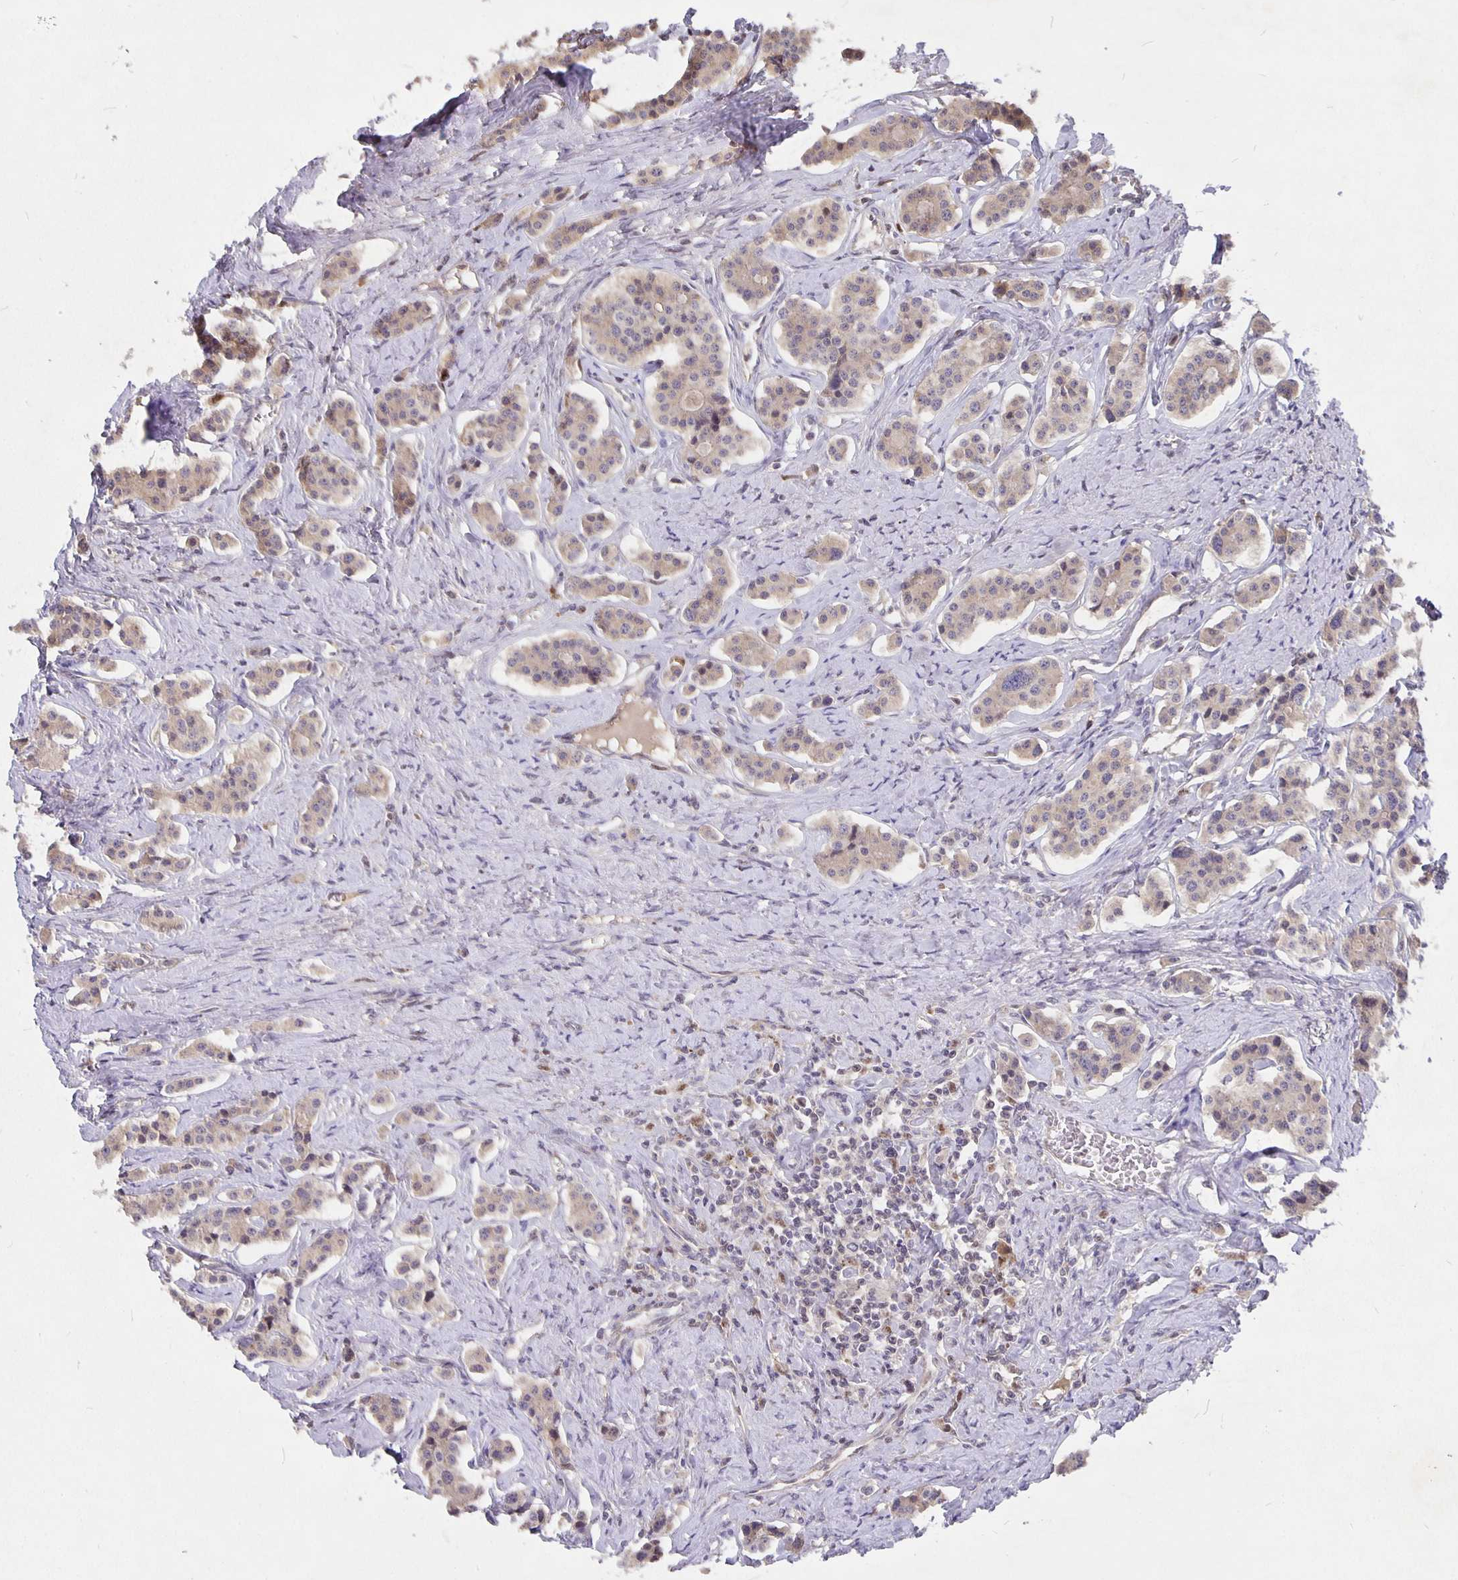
{"staining": {"intensity": "weak", "quantity": ">75%", "location": "cytoplasmic/membranous"}, "tissue": "carcinoid", "cell_type": "Tumor cells", "image_type": "cancer", "snomed": [{"axis": "morphology", "description": "Carcinoid, malignant, NOS"}, {"axis": "topography", "description": "Small intestine"}], "caption": "Immunohistochemistry (DAB) staining of human carcinoid (malignant) reveals weak cytoplasmic/membranous protein expression in approximately >75% of tumor cells. The staining was performed using DAB, with brown indicating positive protein expression. Nuclei are stained blue with hematoxylin.", "gene": "NOG", "patient": {"sex": "male", "age": 63}}